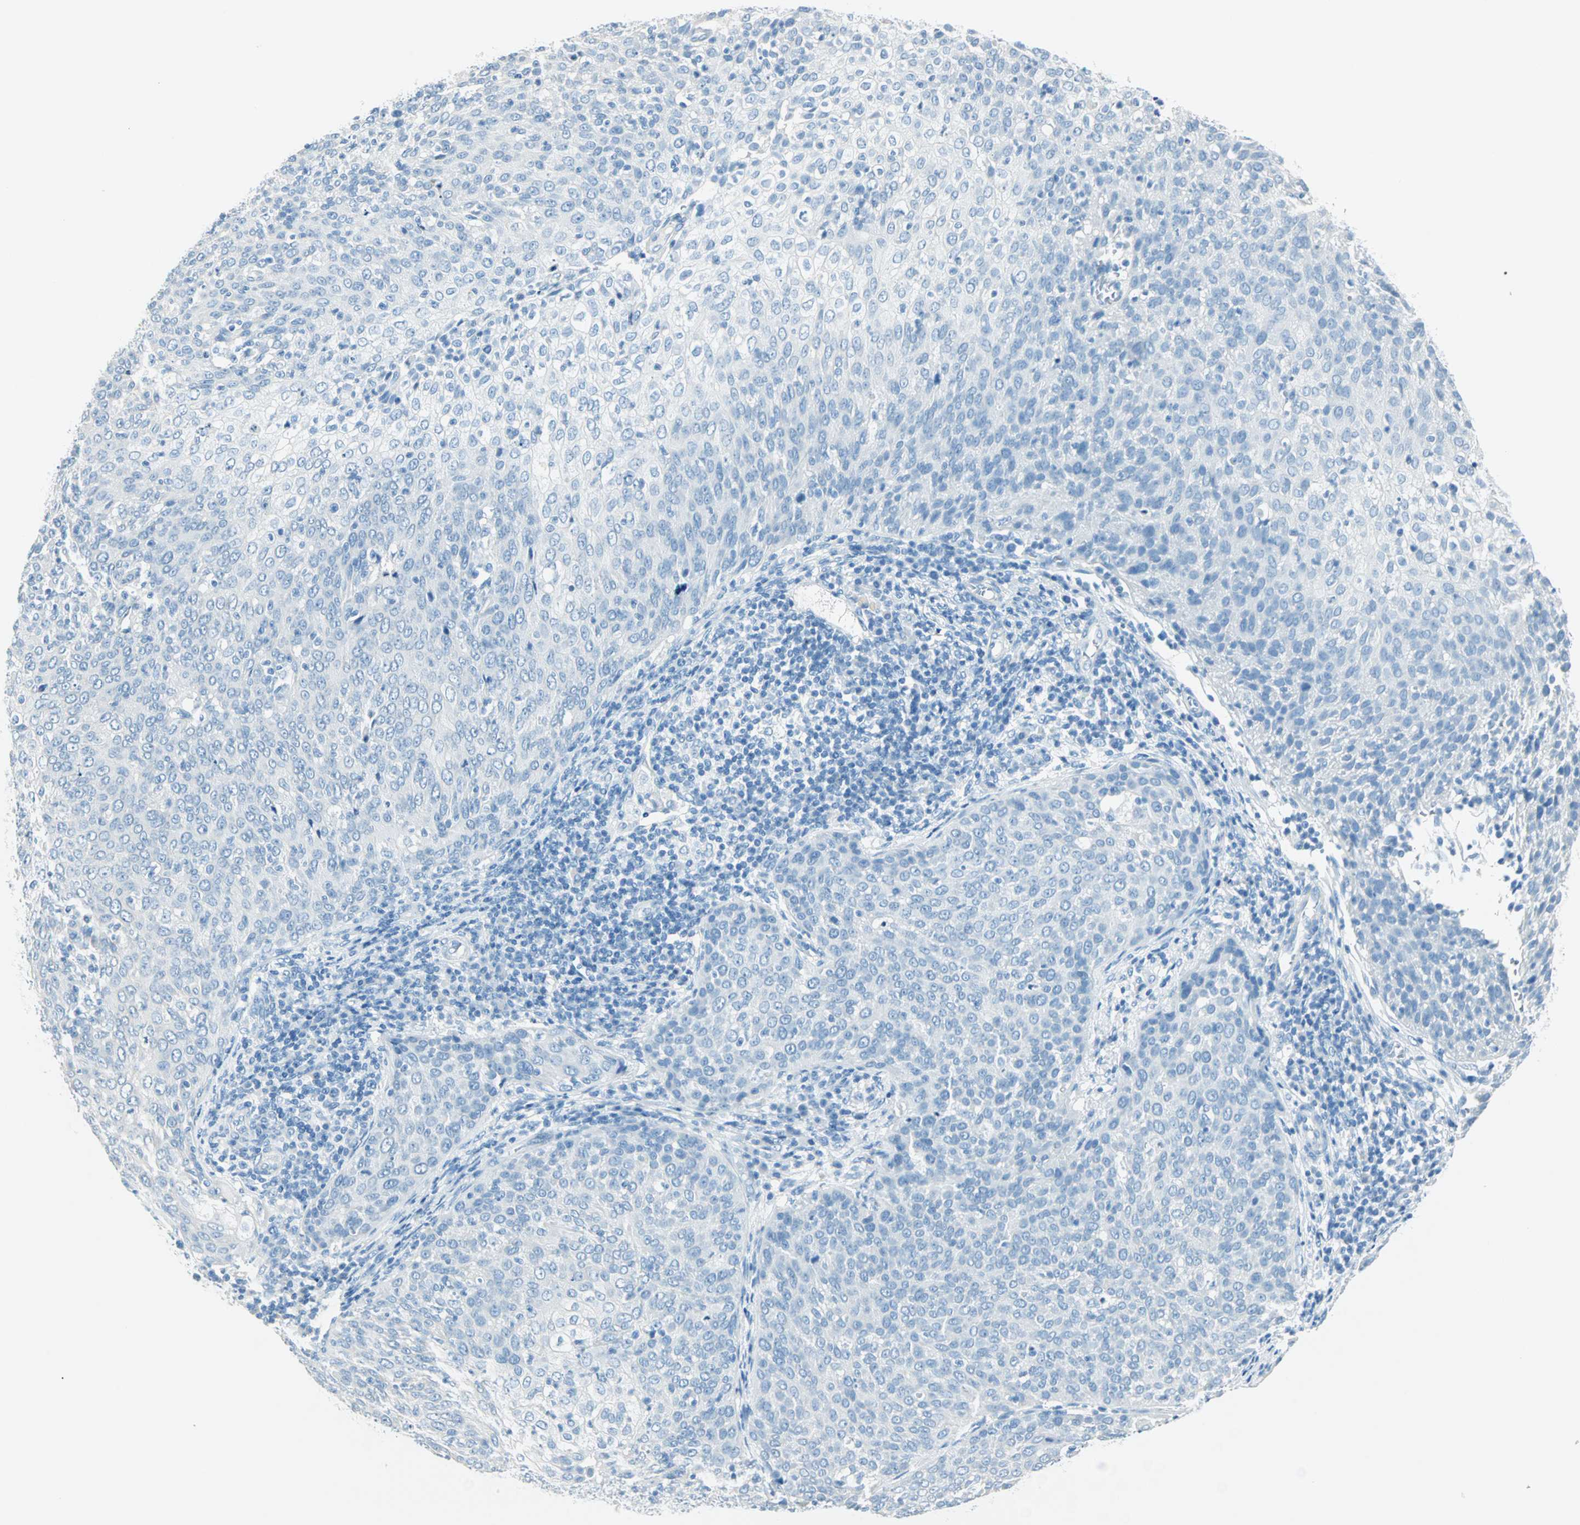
{"staining": {"intensity": "negative", "quantity": "none", "location": "none"}, "tissue": "cervical cancer", "cell_type": "Tumor cells", "image_type": "cancer", "snomed": [{"axis": "morphology", "description": "Squamous cell carcinoma, NOS"}, {"axis": "topography", "description": "Cervix"}], "caption": "Tumor cells show no significant staining in squamous cell carcinoma (cervical).", "gene": "NES", "patient": {"sex": "female", "age": 38}}